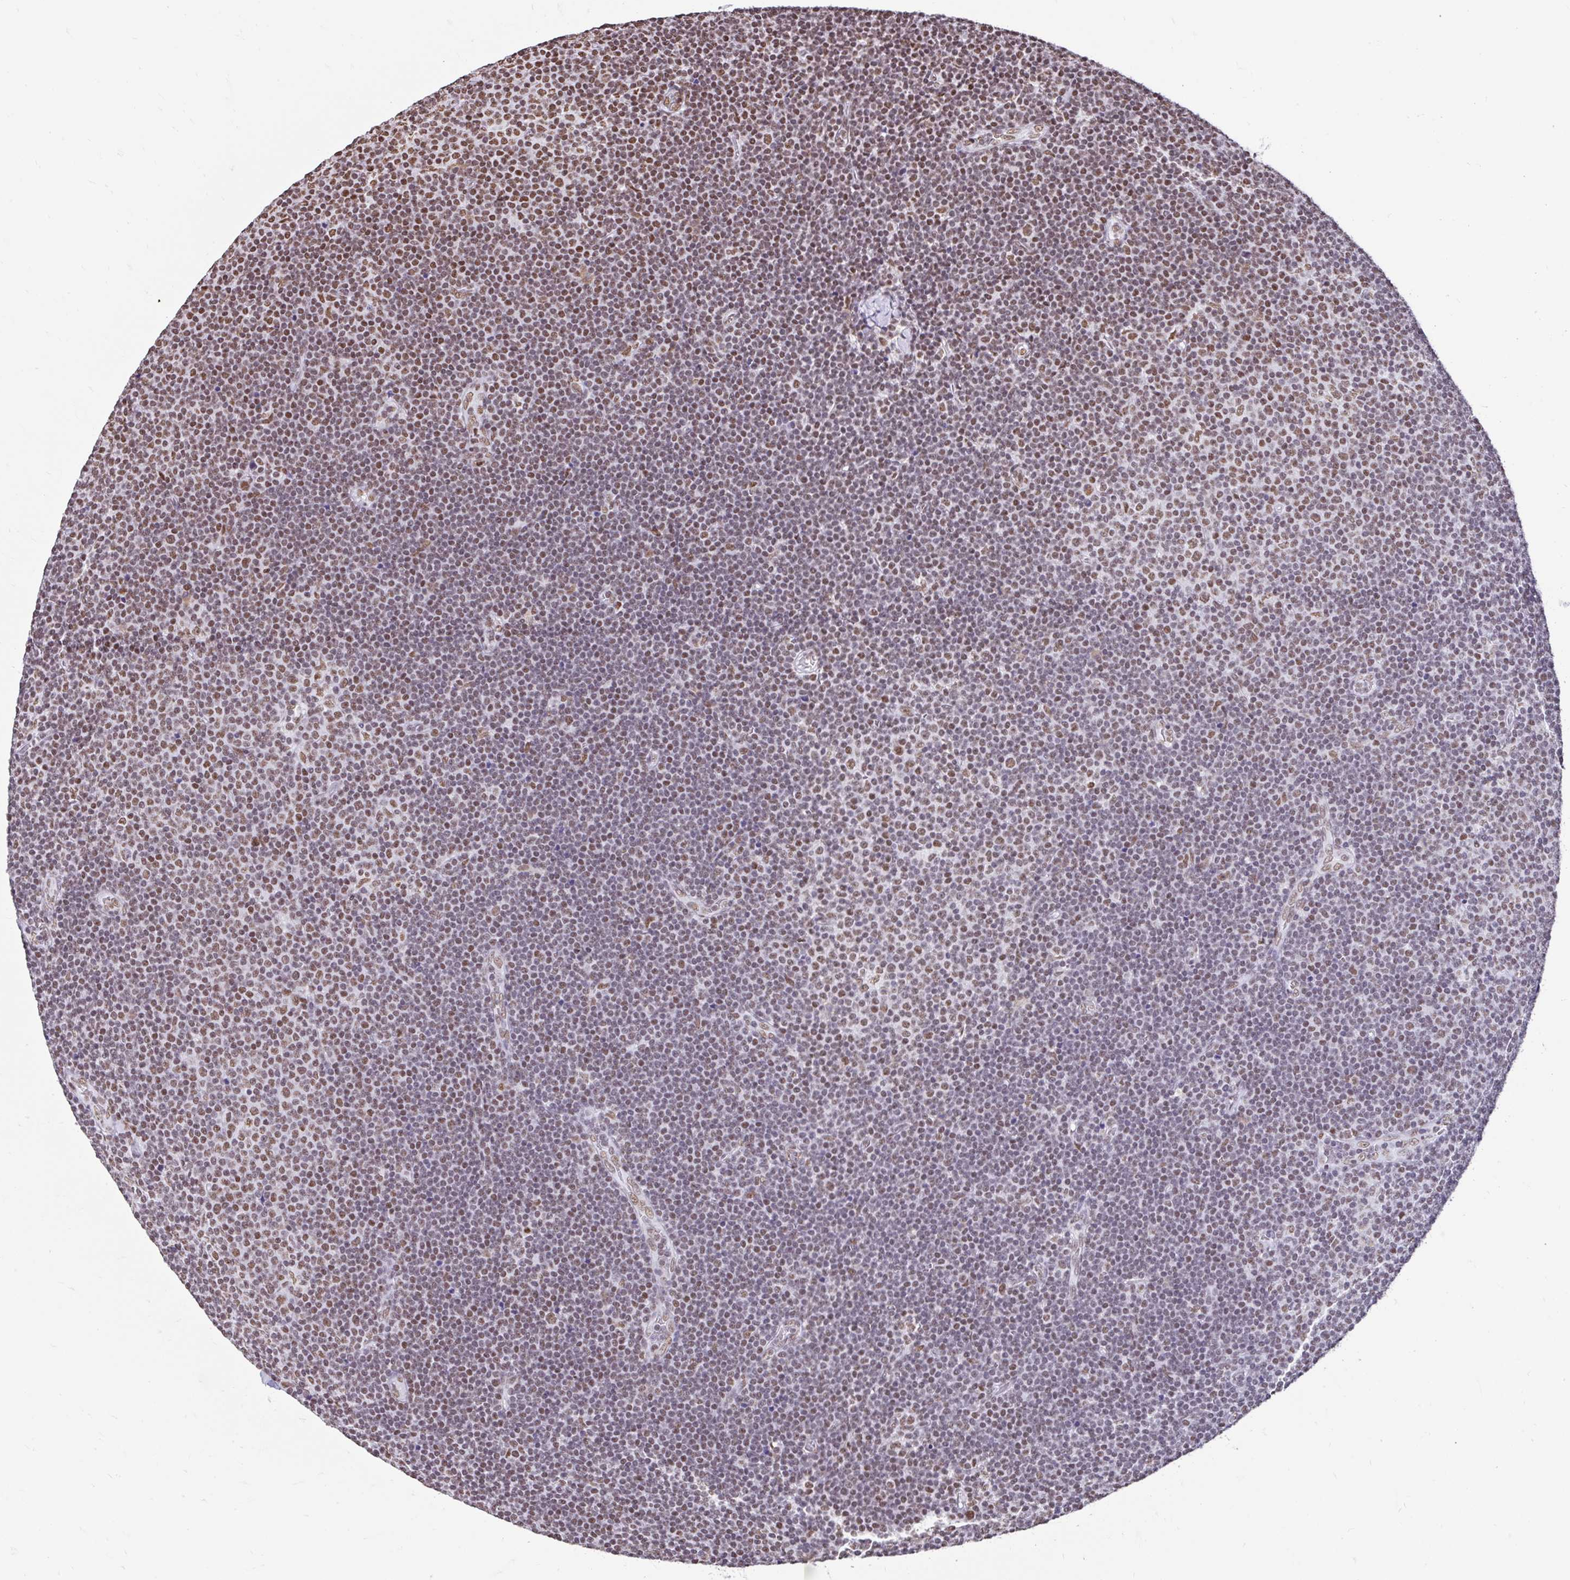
{"staining": {"intensity": "moderate", "quantity": ">75%", "location": "nuclear"}, "tissue": "lymphoma", "cell_type": "Tumor cells", "image_type": "cancer", "snomed": [{"axis": "morphology", "description": "Malignant lymphoma, non-Hodgkin's type, Low grade"}, {"axis": "topography", "description": "Lymph node"}], "caption": "High-magnification brightfield microscopy of lymphoma stained with DAB (3,3'-diaminobenzidine) (brown) and counterstained with hematoxylin (blue). tumor cells exhibit moderate nuclear positivity is appreciated in about>75% of cells.", "gene": "KHDRBS1", "patient": {"sex": "male", "age": 48}}